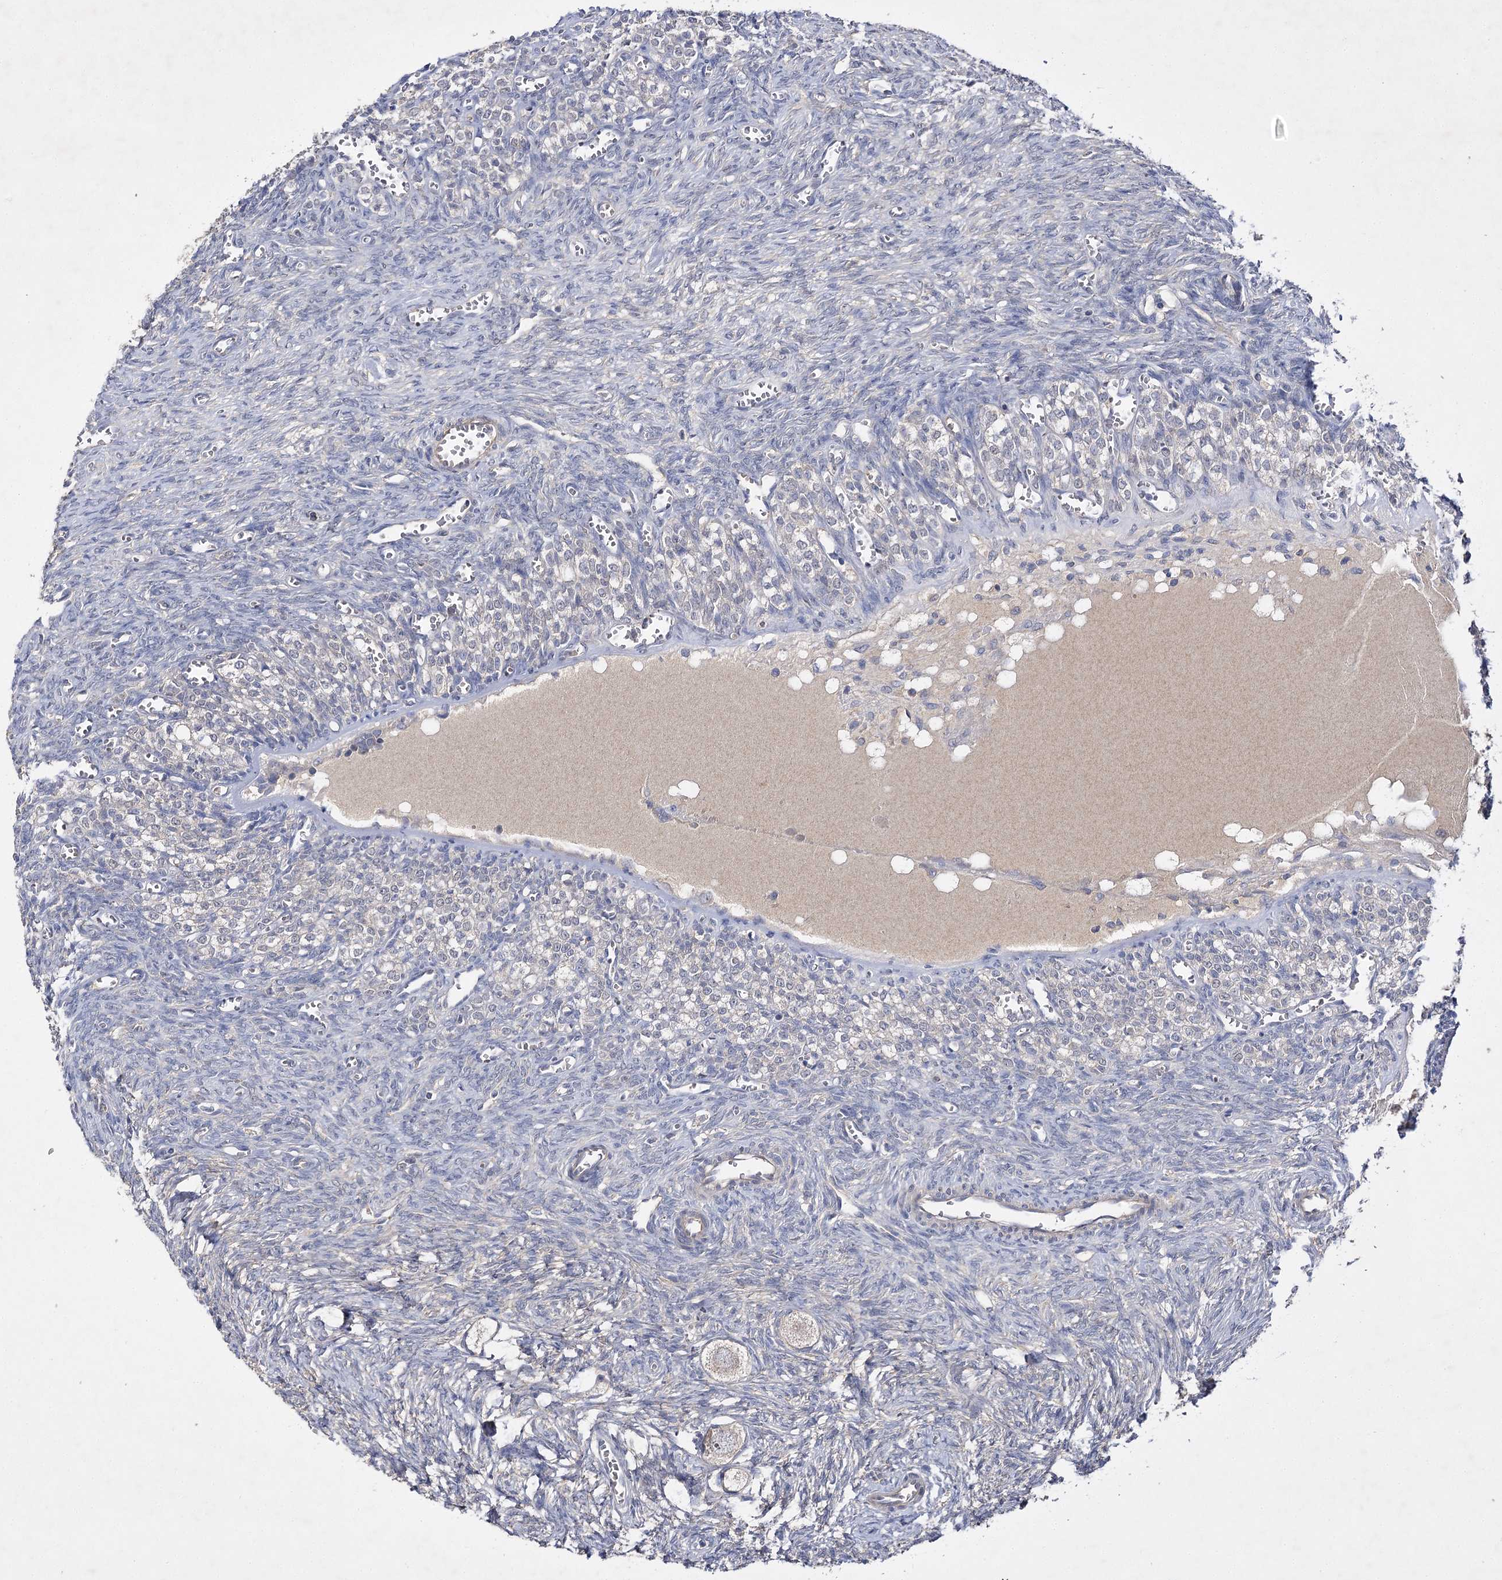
{"staining": {"intensity": "negative", "quantity": "none", "location": "none"}, "tissue": "ovary", "cell_type": "Follicle cells", "image_type": "normal", "snomed": [{"axis": "morphology", "description": "Normal tissue, NOS"}, {"axis": "topography", "description": "Ovary"}], "caption": "High power microscopy image of an immunohistochemistry (IHC) histopathology image of normal ovary, revealing no significant staining in follicle cells. (Brightfield microscopy of DAB (3,3'-diaminobenzidine) immunohistochemistry at high magnification).", "gene": "BCR", "patient": {"sex": "female", "age": 27}}